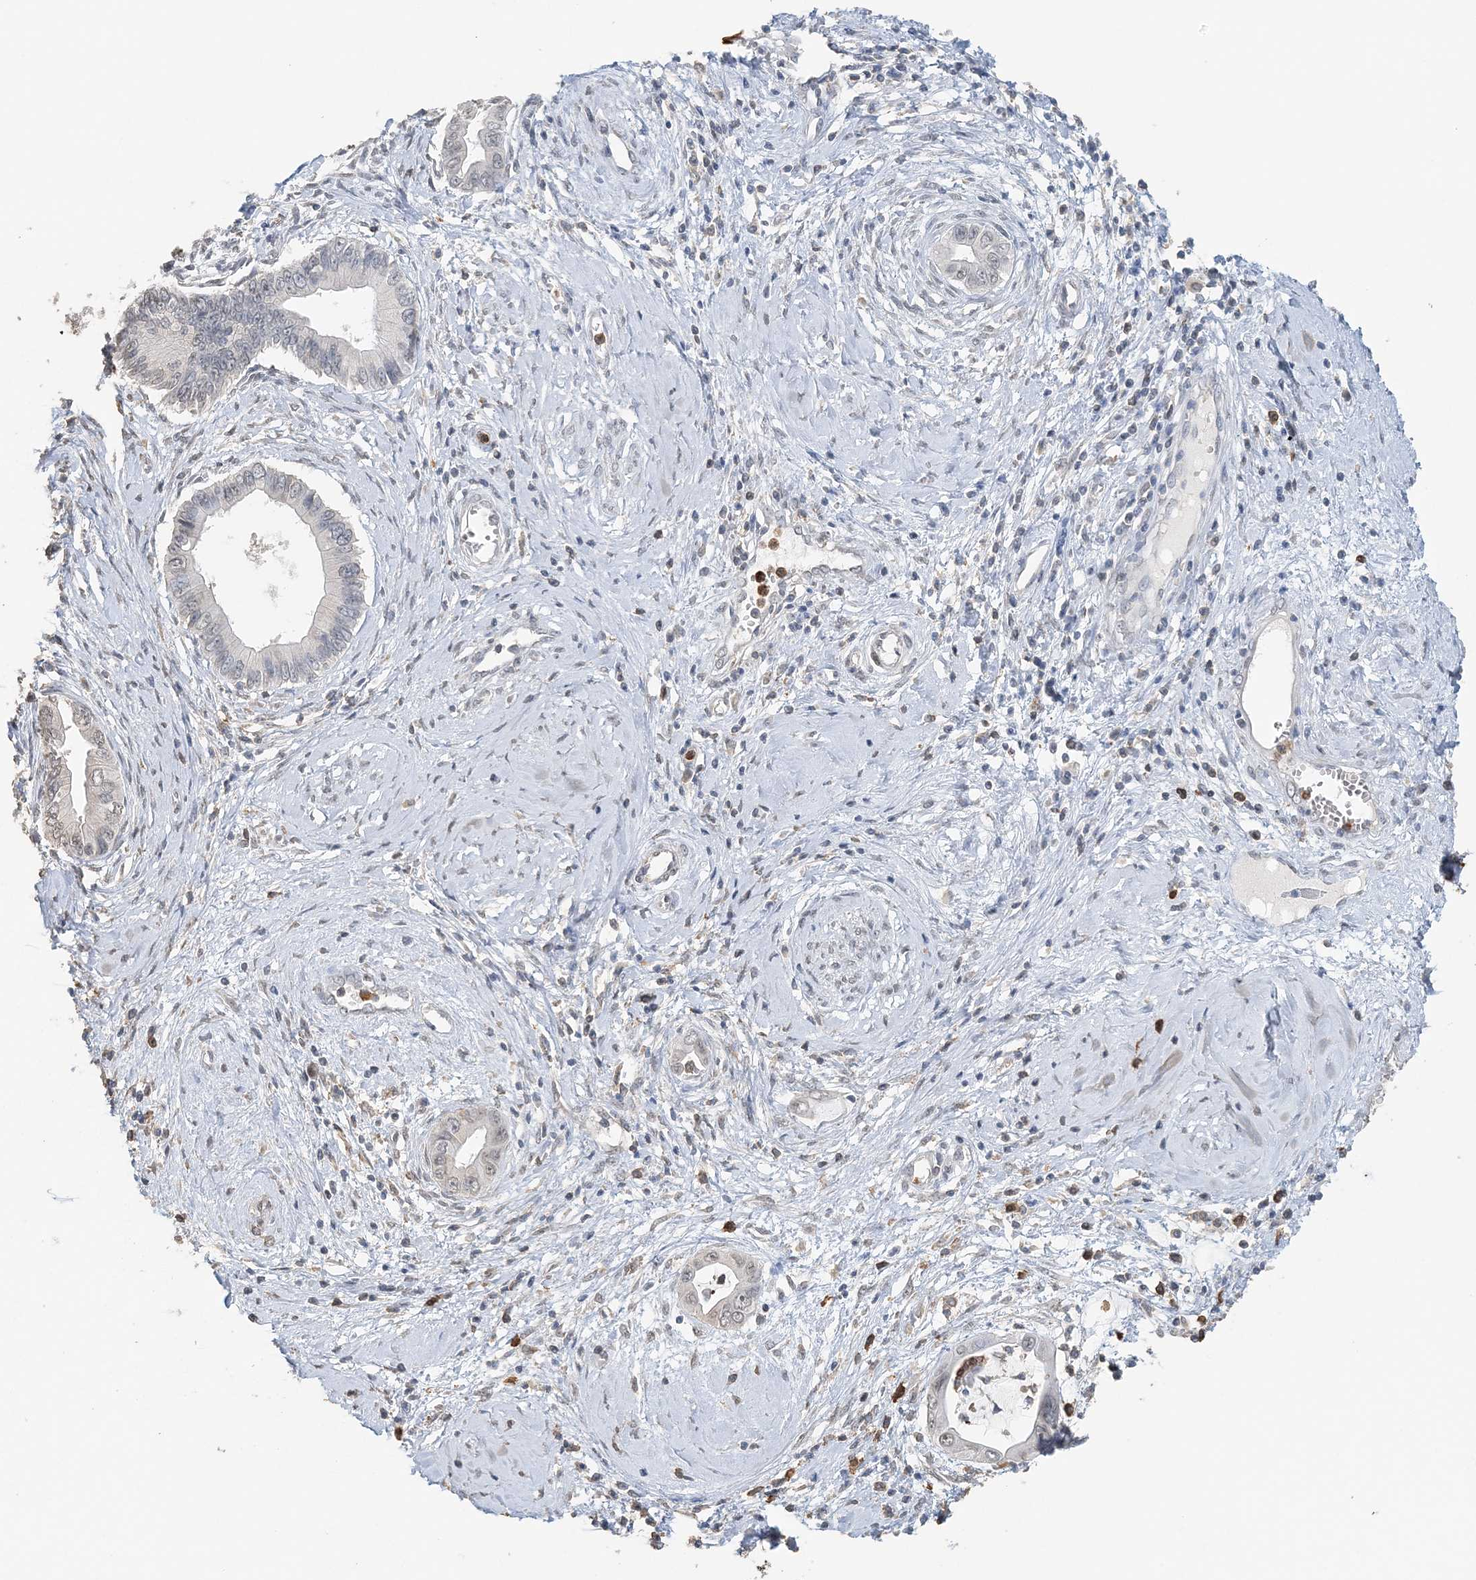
{"staining": {"intensity": "negative", "quantity": "none", "location": "none"}, "tissue": "cervical cancer", "cell_type": "Tumor cells", "image_type": "cancer", "snomed": [{"axis": "morphology", "description": "Adenocarcinoma, NOS"}, {"axis": "topography", "description": "Cervix"}], "caption": "Immunohistochemistry (IHC) photomicrograph of neoplastic tissue: human cervical cancer (adenocarcinoma) stained with DAB displays no significant protein positivity in tumor cells. (DAB (3,3'-diaminobenzidine) immunohistochemistry (IHC), high magnification).", "gene": "FAM110A", "patient": {"sex": "female", "age": 44}}